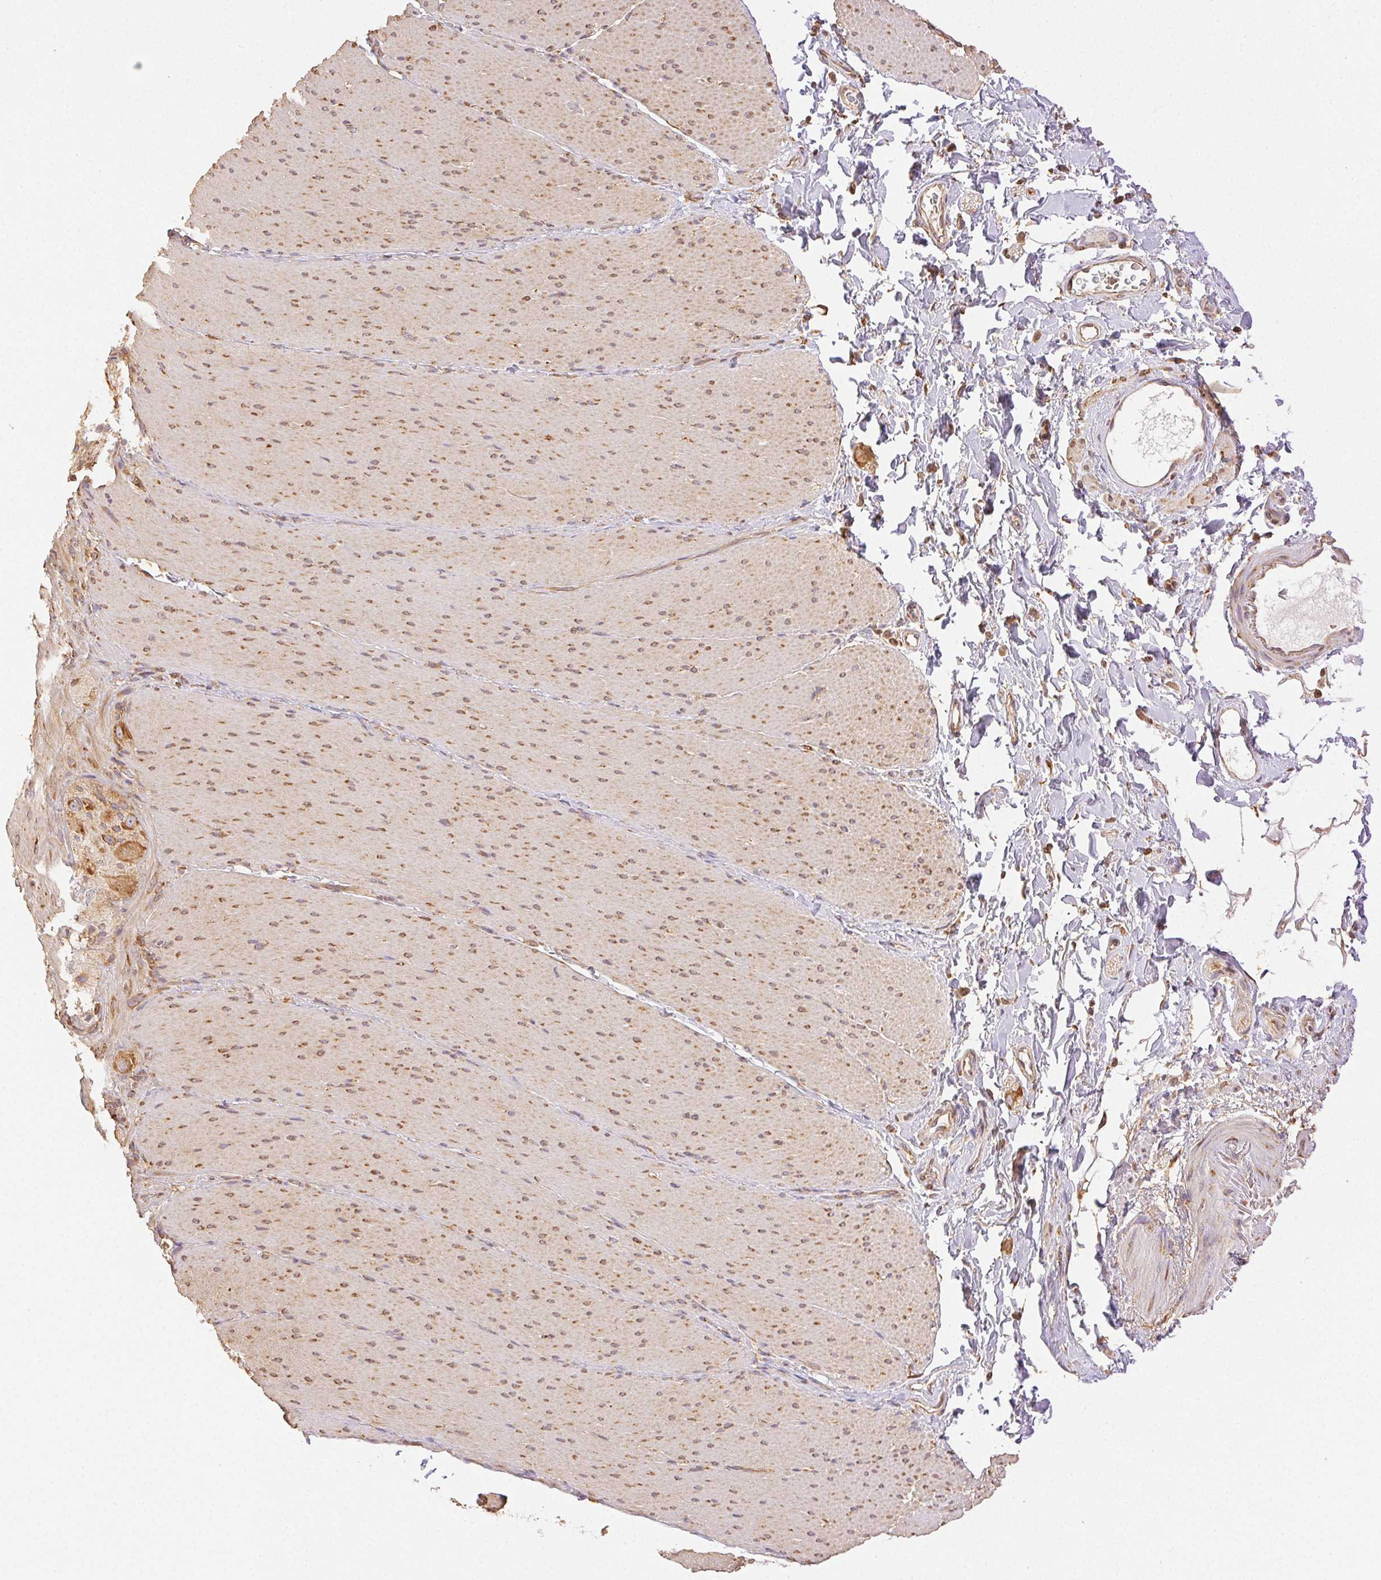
{"staining": {"intensity": "moderate", "quantity": "25%-75%", "location": "cytoplasmic/membranous"}, "tissue": "smooth muscle", "cell_type": "Smooth muscle cells", "image_type": "normal", "snomed": [{"axis": "morphology", "description": "Normal tissue, NOS"}, {"axis": "topography", "description": "Smooth muscle"}, {"axis": "topography", "description": "Colon"}], "caption": "Immunohistochemistry of unremarkable human smooth muscle shows medium levels of moderate cytoplasmic/membranous expression in about 25%-75% of smooth muscle cells.", "gene": "ENTREP1", "patient": {"sex": "male", "age": 73}}